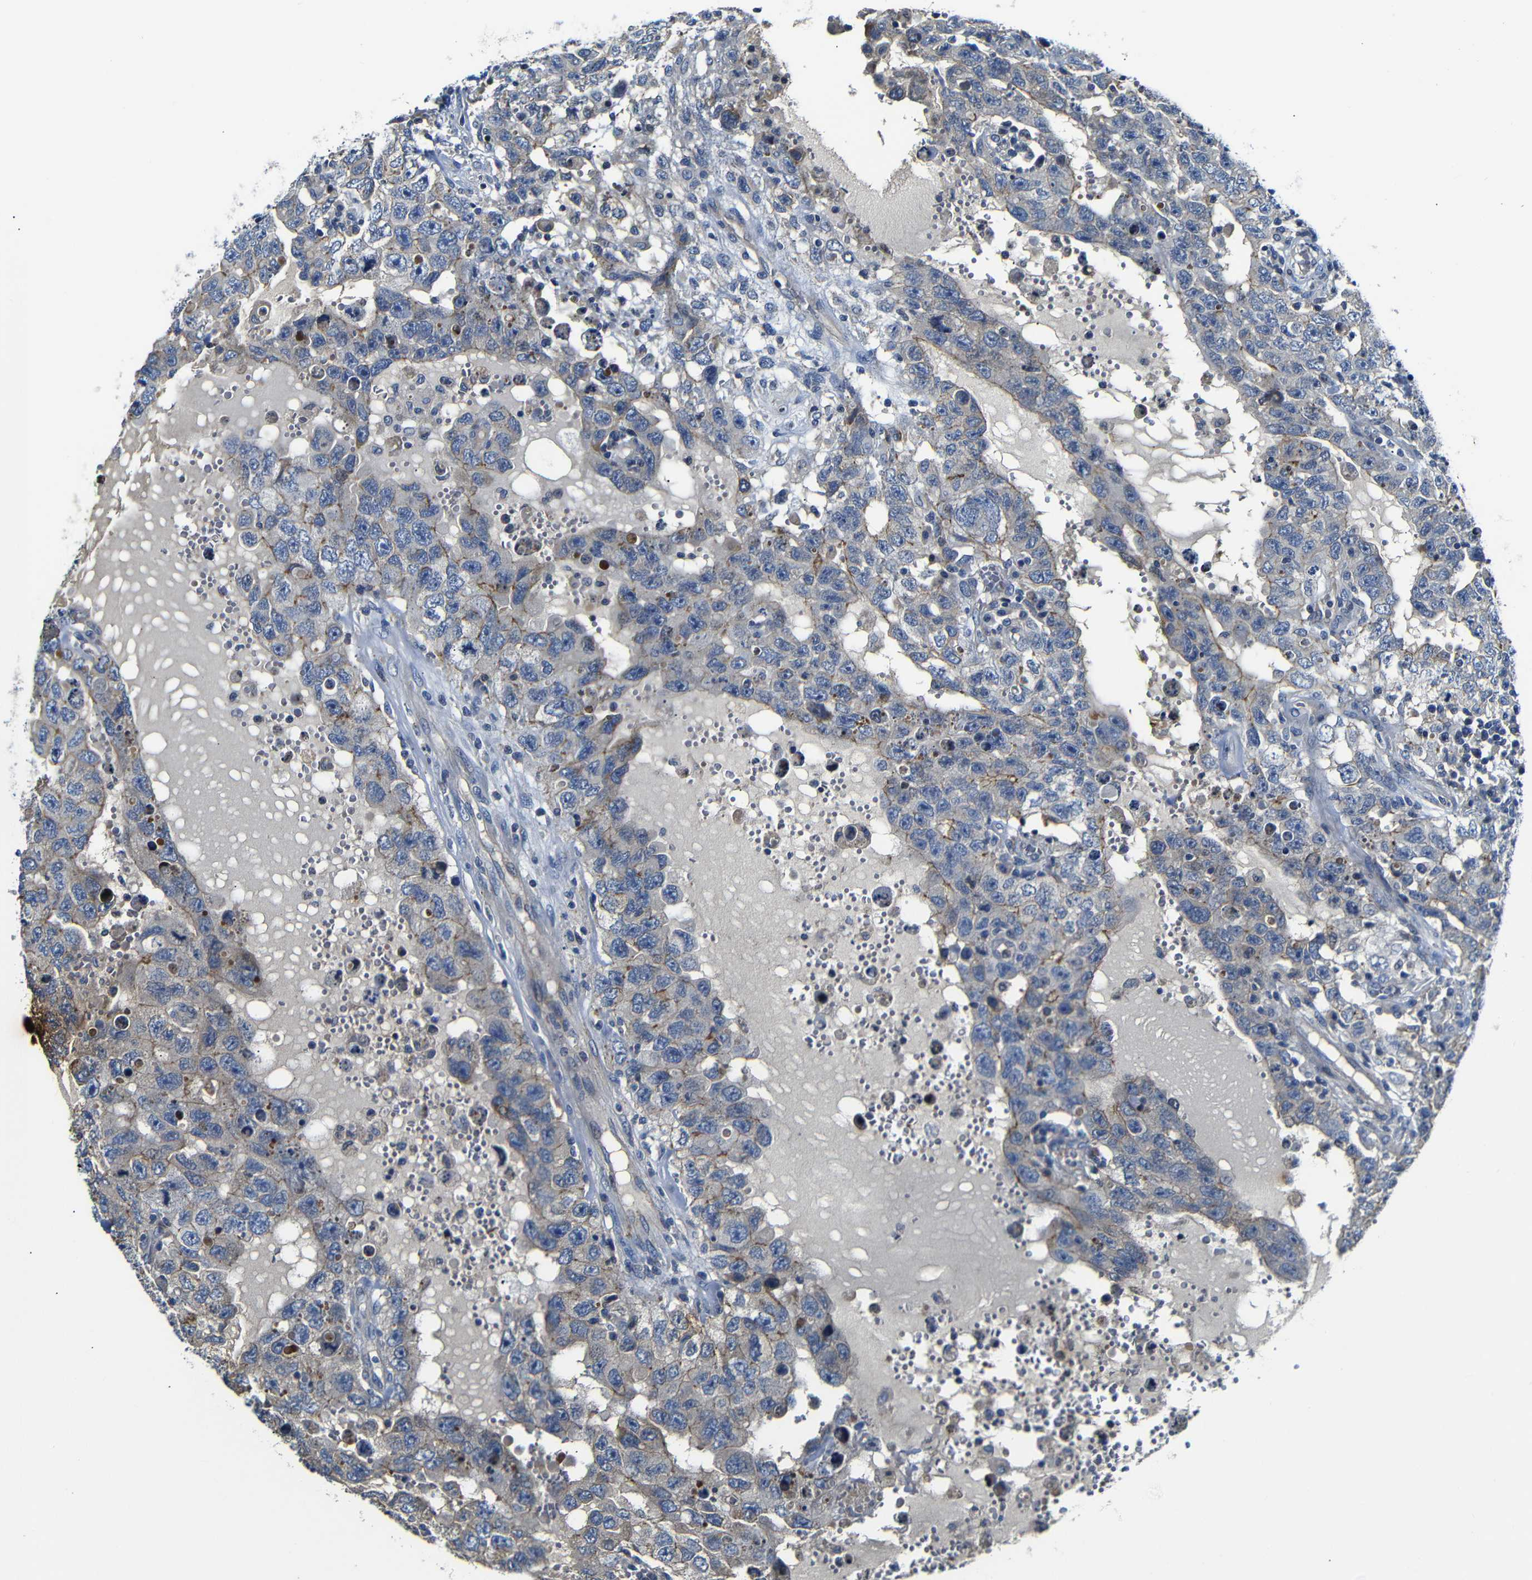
{"staining": {"intensity": "weak", "quantity": "25%-75%", "location": "cytoplasmic/membranous"}, "tissue": "testis cancer", "cell_type": "Tumor cells", "image_type": "cancer", "snomed": [{"axis": "morphology", "description": "Carcinoma, Embryonal, NOS"}, {"axis": "topography", "description": "Testis"}], "caption": "The image demonstrates a brown stain indicating the presence of a protein in the cytoplasmic/membranous of tumor cells in testis cancer. (DAB (3,3'-diaminobenzidine) IHC, brown staining for protein, blue staining for nuclei).", "gene": "AFDN", "patient": {"sex": "male", "age": 26}}